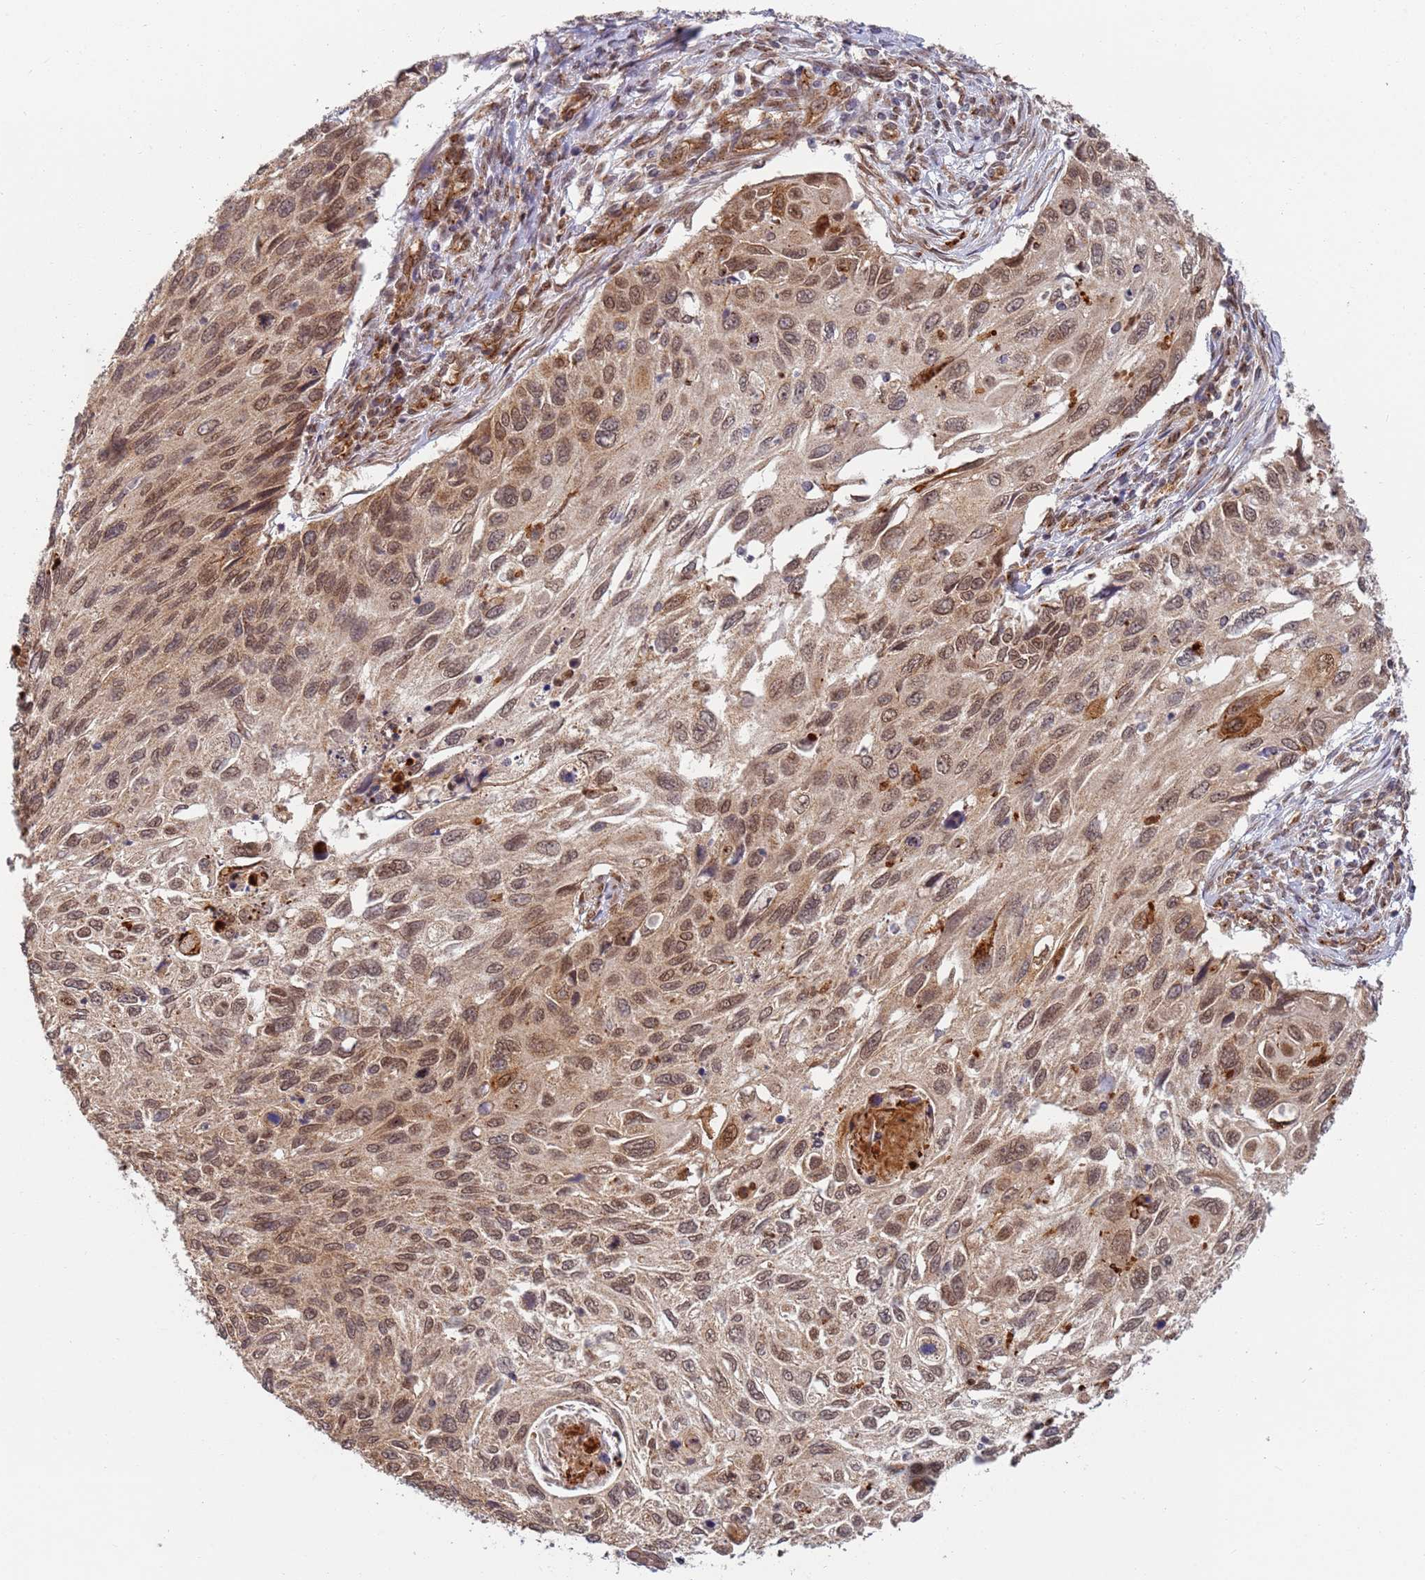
{"staining": {"intensity": "moderate", "quantity": ">75%", "location": "nuclear"}, "tissue": "cervical cancer", "cell_type": "Tumor cells", "image_type": "cancer", "snomed": [{"axis": "morphology", "description": "Squamous cell carcinoma, NOS"}, {"axis": "topography", "description": "Cervix"}], "caption": "There is medium levels of moderate nuclear expression in tumor cells of squamous cell carcinoma (cervical), as demonstrated by immunohistochemical staining (brown color).", "gene": "CEP170", "patient": {"sex": "female", "age": 70}}